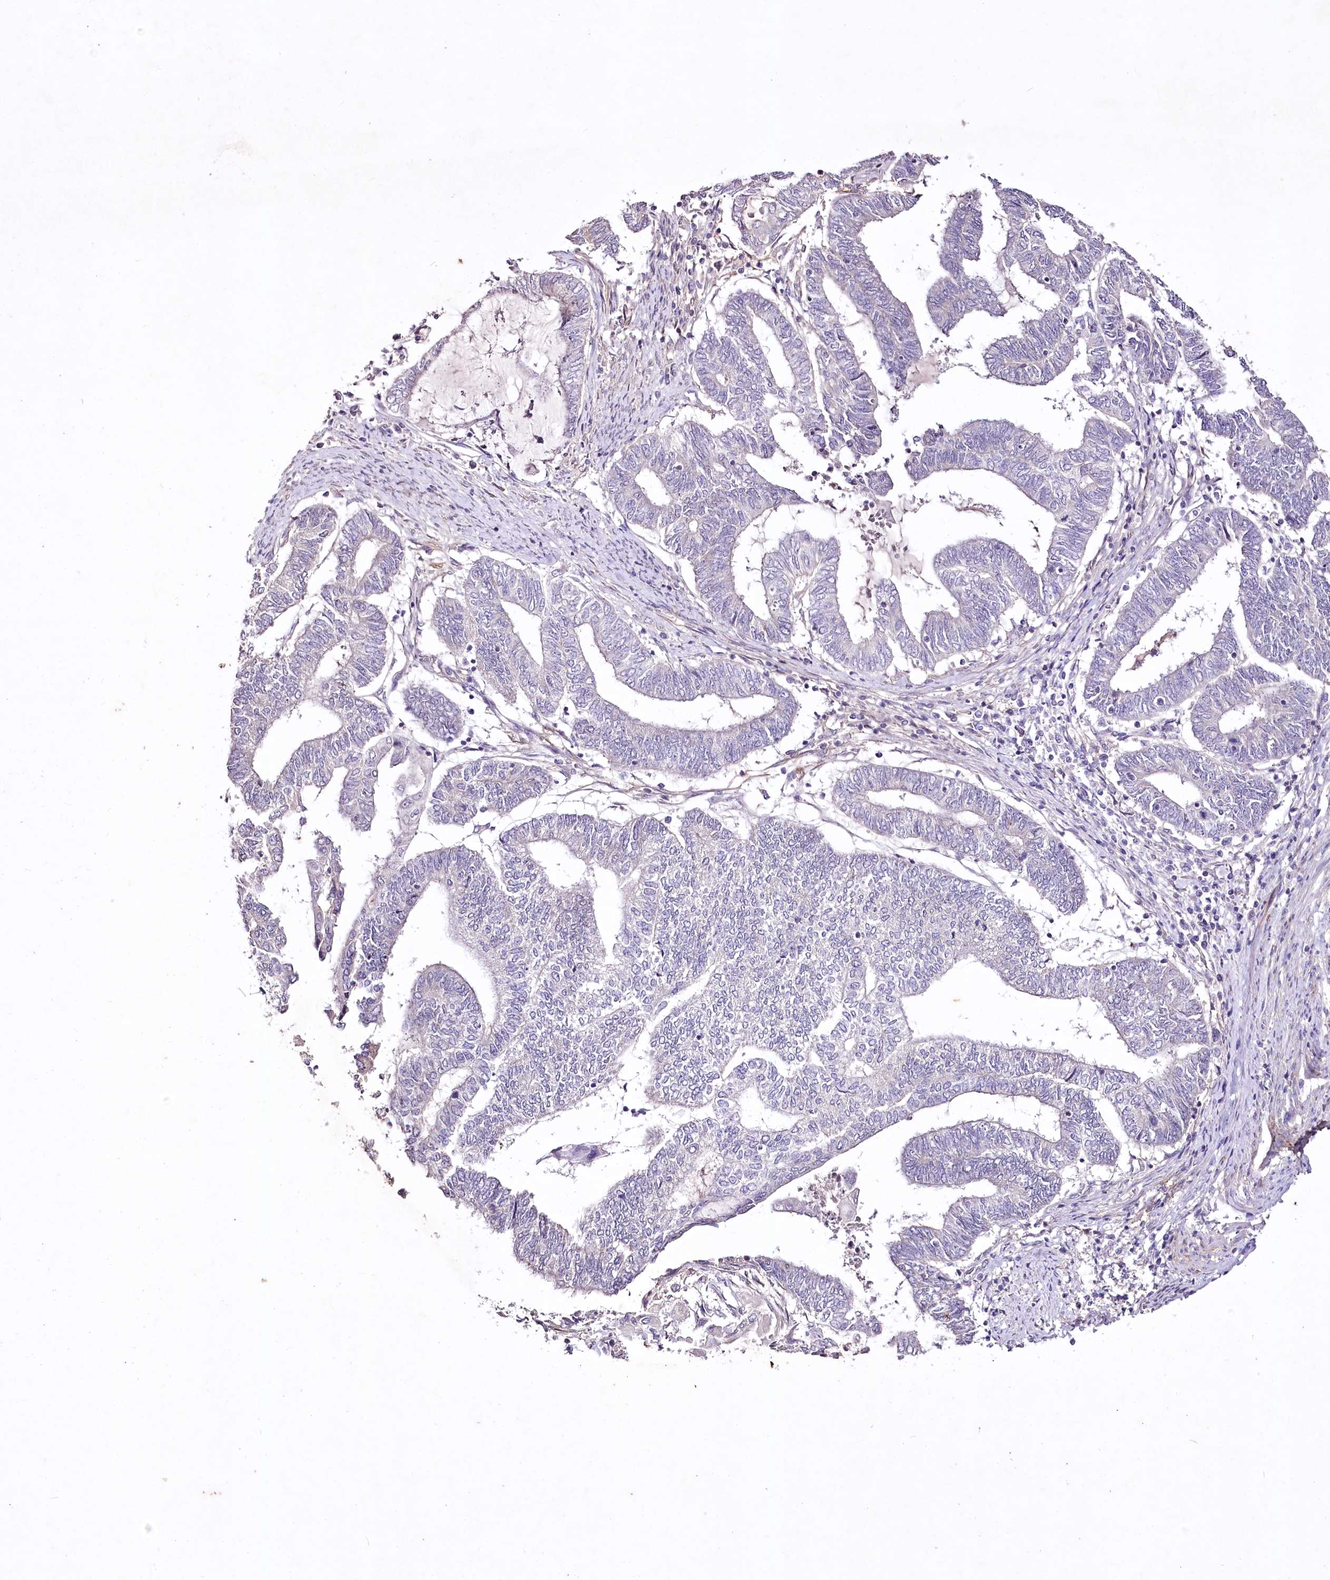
{"staining": {"intensity": "negative", "quantity": "none", "location": "none"}, "tissue": "endometrial cancer", "cell_type": "Tumor cells", "image_type": "cancer", "snomed": [{"axis": "morphology", "description": "Adenocarcinoma, NOS"}, {"axis": "topography", "description": "Uterus"}, {"axis": "topography", "description": "Endometrium"}], "caption": "A high-resolution image shows IHC staining of endometrial cancer, which shows no significant positivity in tumor cells. (Brightfield microscopy of DAB immunohistochemistry at high magnification).", "gene": "ENPP1", "patient": {"sex": "female", "age": 70}}